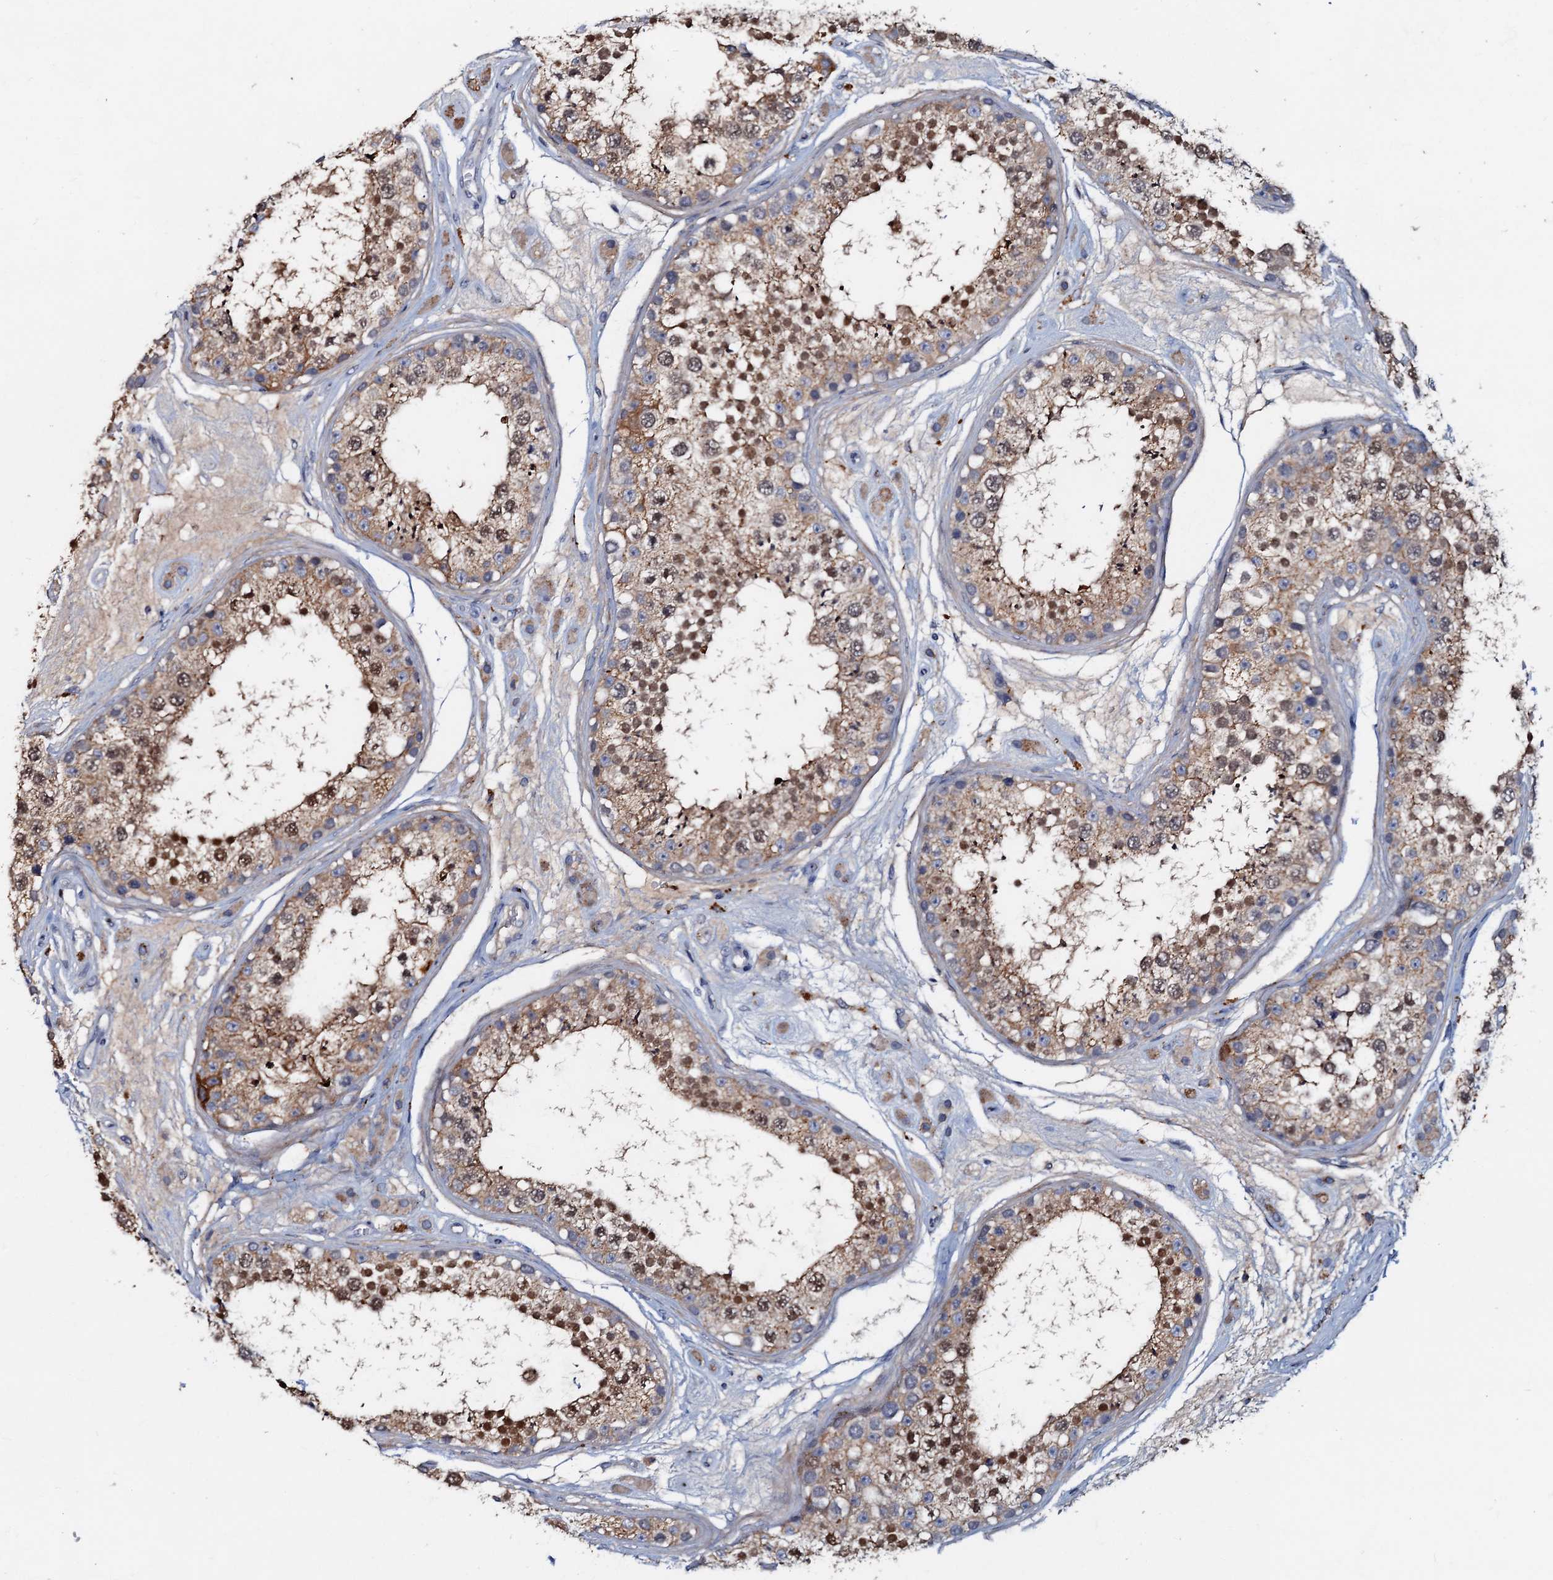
{"staining": {"intensity": "moderate", "quantity": "25%-75%", "location": "cytoplasmic/membranous,nuclear"}, "tissue": "testis", "cell_type": "Cells in seminiferous ducts", "image_type": "normal", "snomed": [{"axis": "morphology", "description": "Normal tissue, NOS"}, {"axis": "topography", "description": "Testis"}], "caption": "Protein expression analysis of normal testis displays moderate cytoplasmic/membranous,nuclear positivity in about 25%-75% of cells in seminiferous ducts.", "gene": "MANSC4", "patient": {"sex": "male", "age": 25}}